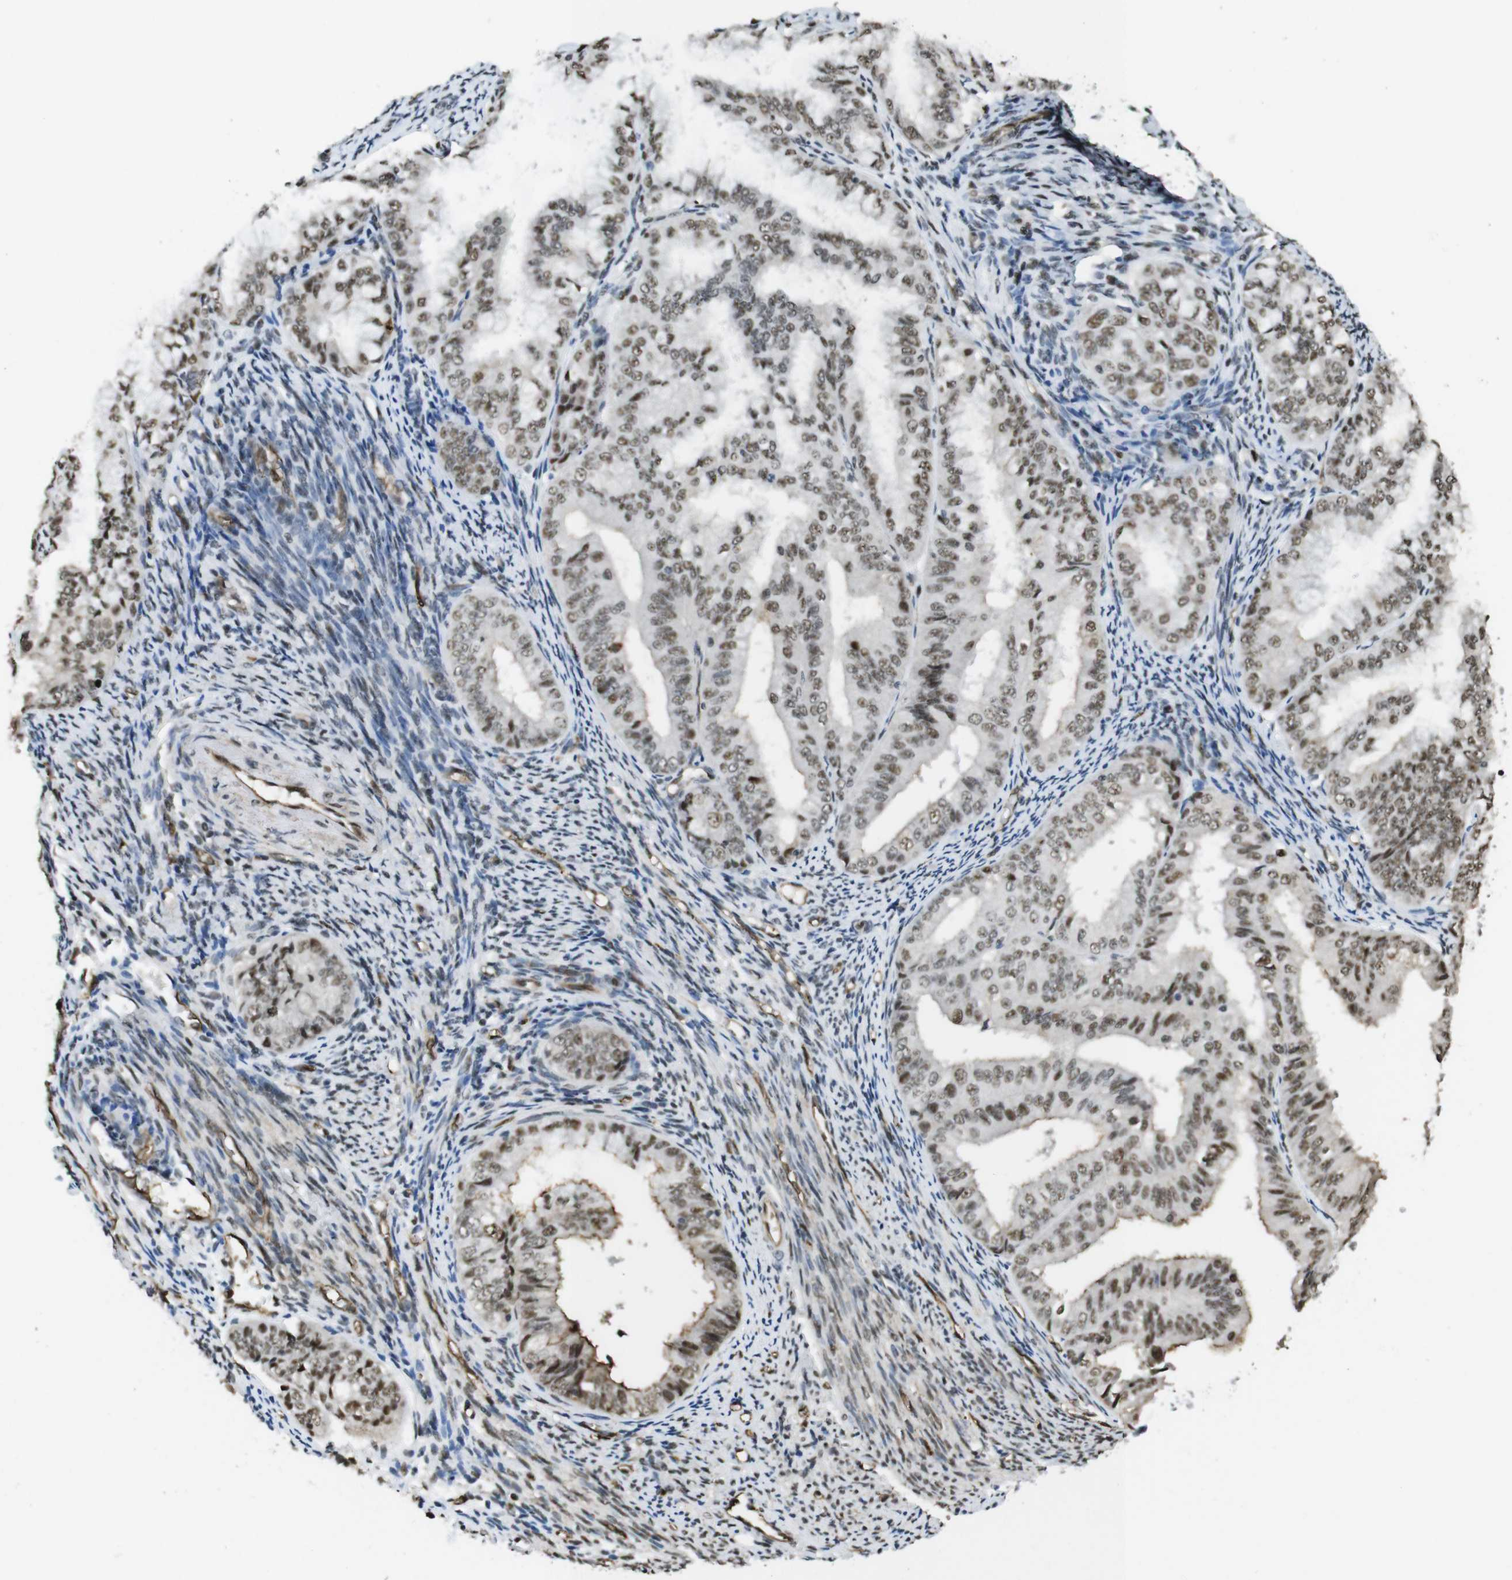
{"staining": {"intensity": "moderate", "quantity": ">75%", "location": "nuclear"}, "tissue": "endometrial cancer", "cell_type": "Tumor cells", "image_type": "cancer", "snomed": [{"axis": "morphology", "description": "Adenocarcinoma, NOS"}, {"axis": "topography", "description": "Endometrium"}], "caption": "About >75% of tumor cells in human endometrial cancer (adenocarcinoma) demonstrate moderate nuclear protein expression as visualized by brown immunohistochemical staining.", "gene": "CSNK2B", "patient": {"sex": "female", "age": 63}}